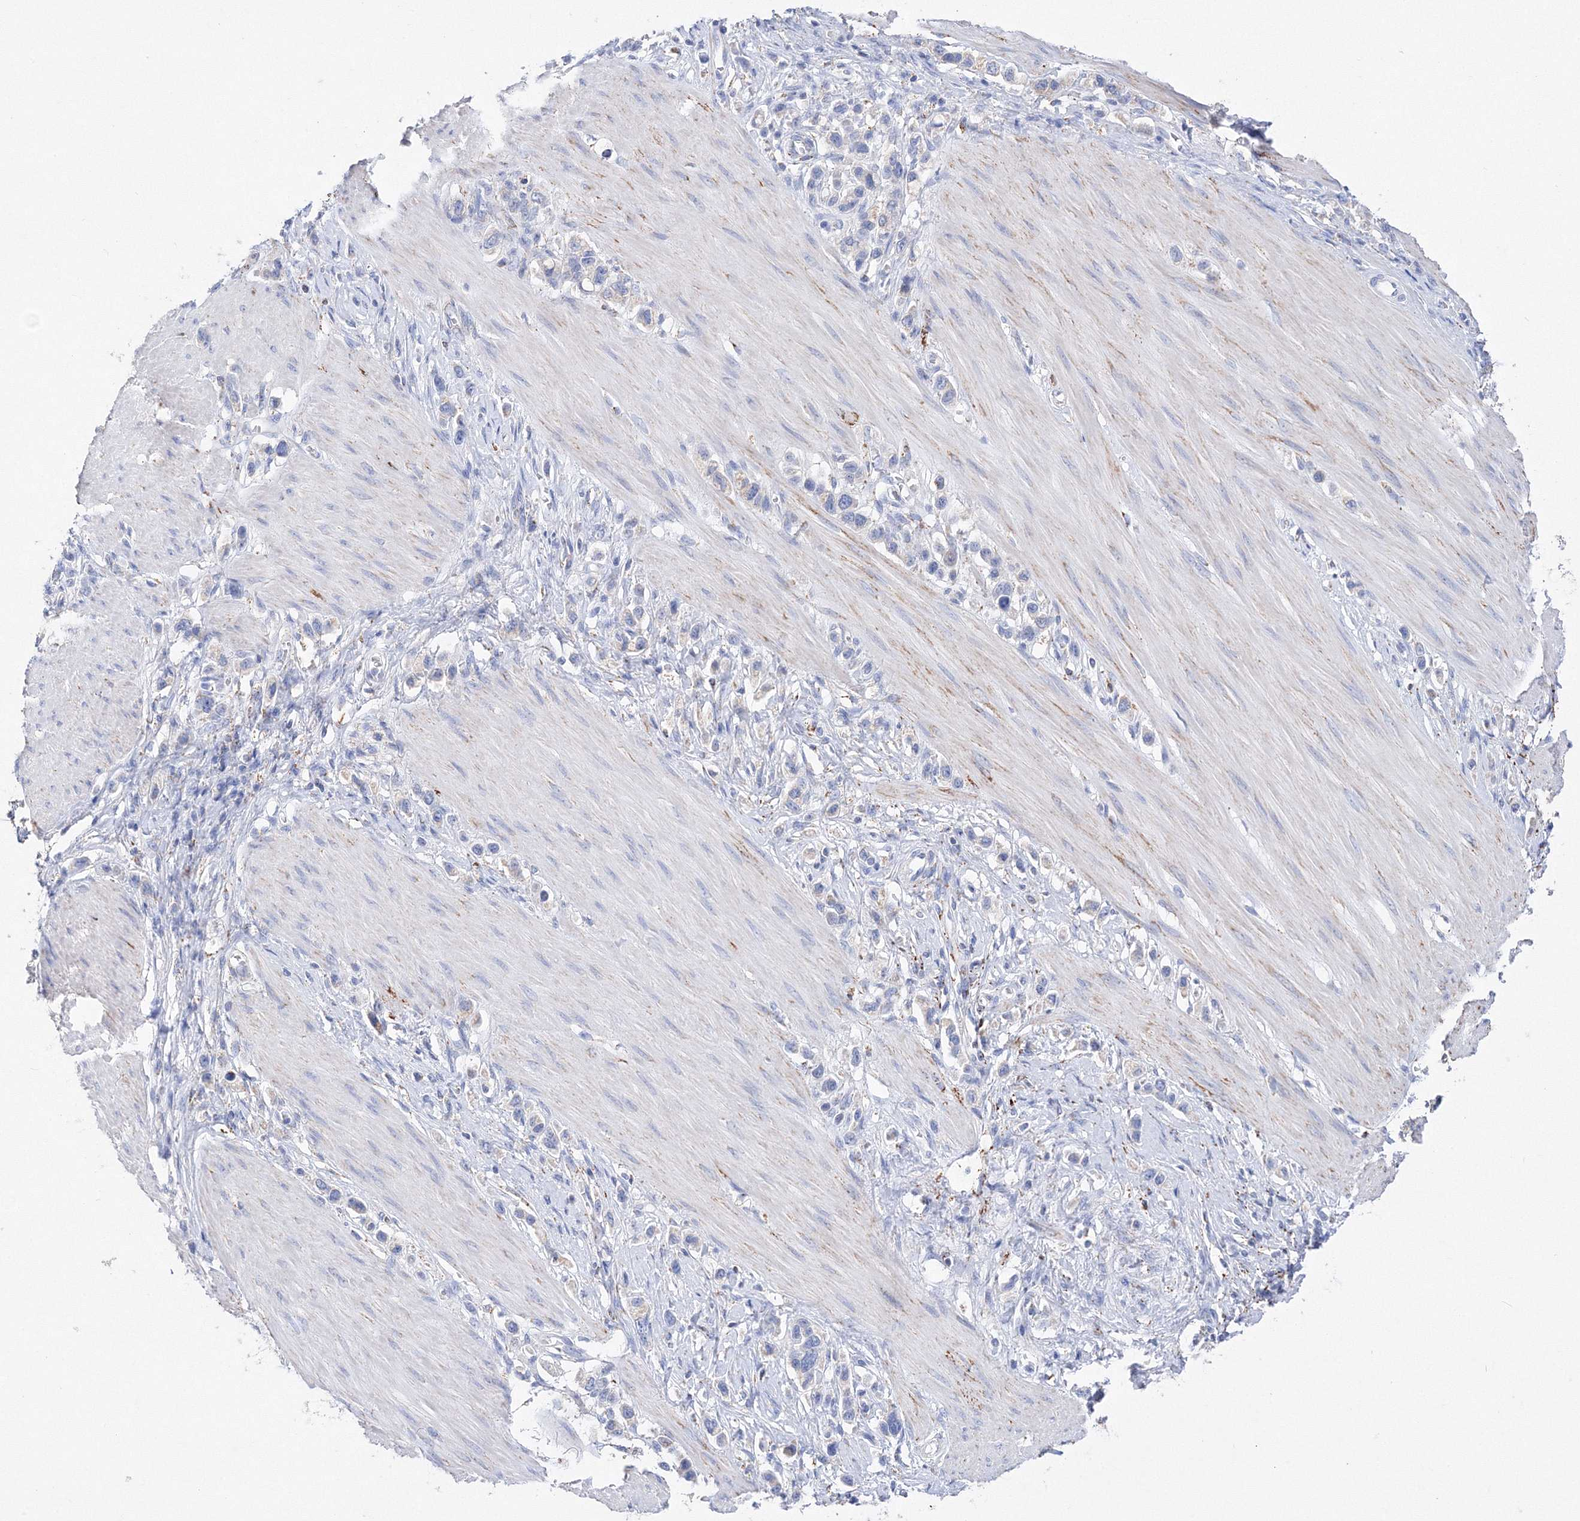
{"staining": {"intensity": "negative", "quantity": "none", "location": "none"}, "tissue": "stomach cancer", "cell_type": "Tumor cells", "image_type": "cancer", "snomed": [{"axis": "morphology", "description": "Adenocarcinoma, NOS"}, {"axis": "topography", "description": "Stomach"}], "caption": "Stomach adenocarcinoma stained for a protein using immunohistochemistry shows no expression tumor cells.", "gene": "MERTK", "patient": {"sex": "female", "age": 65}}